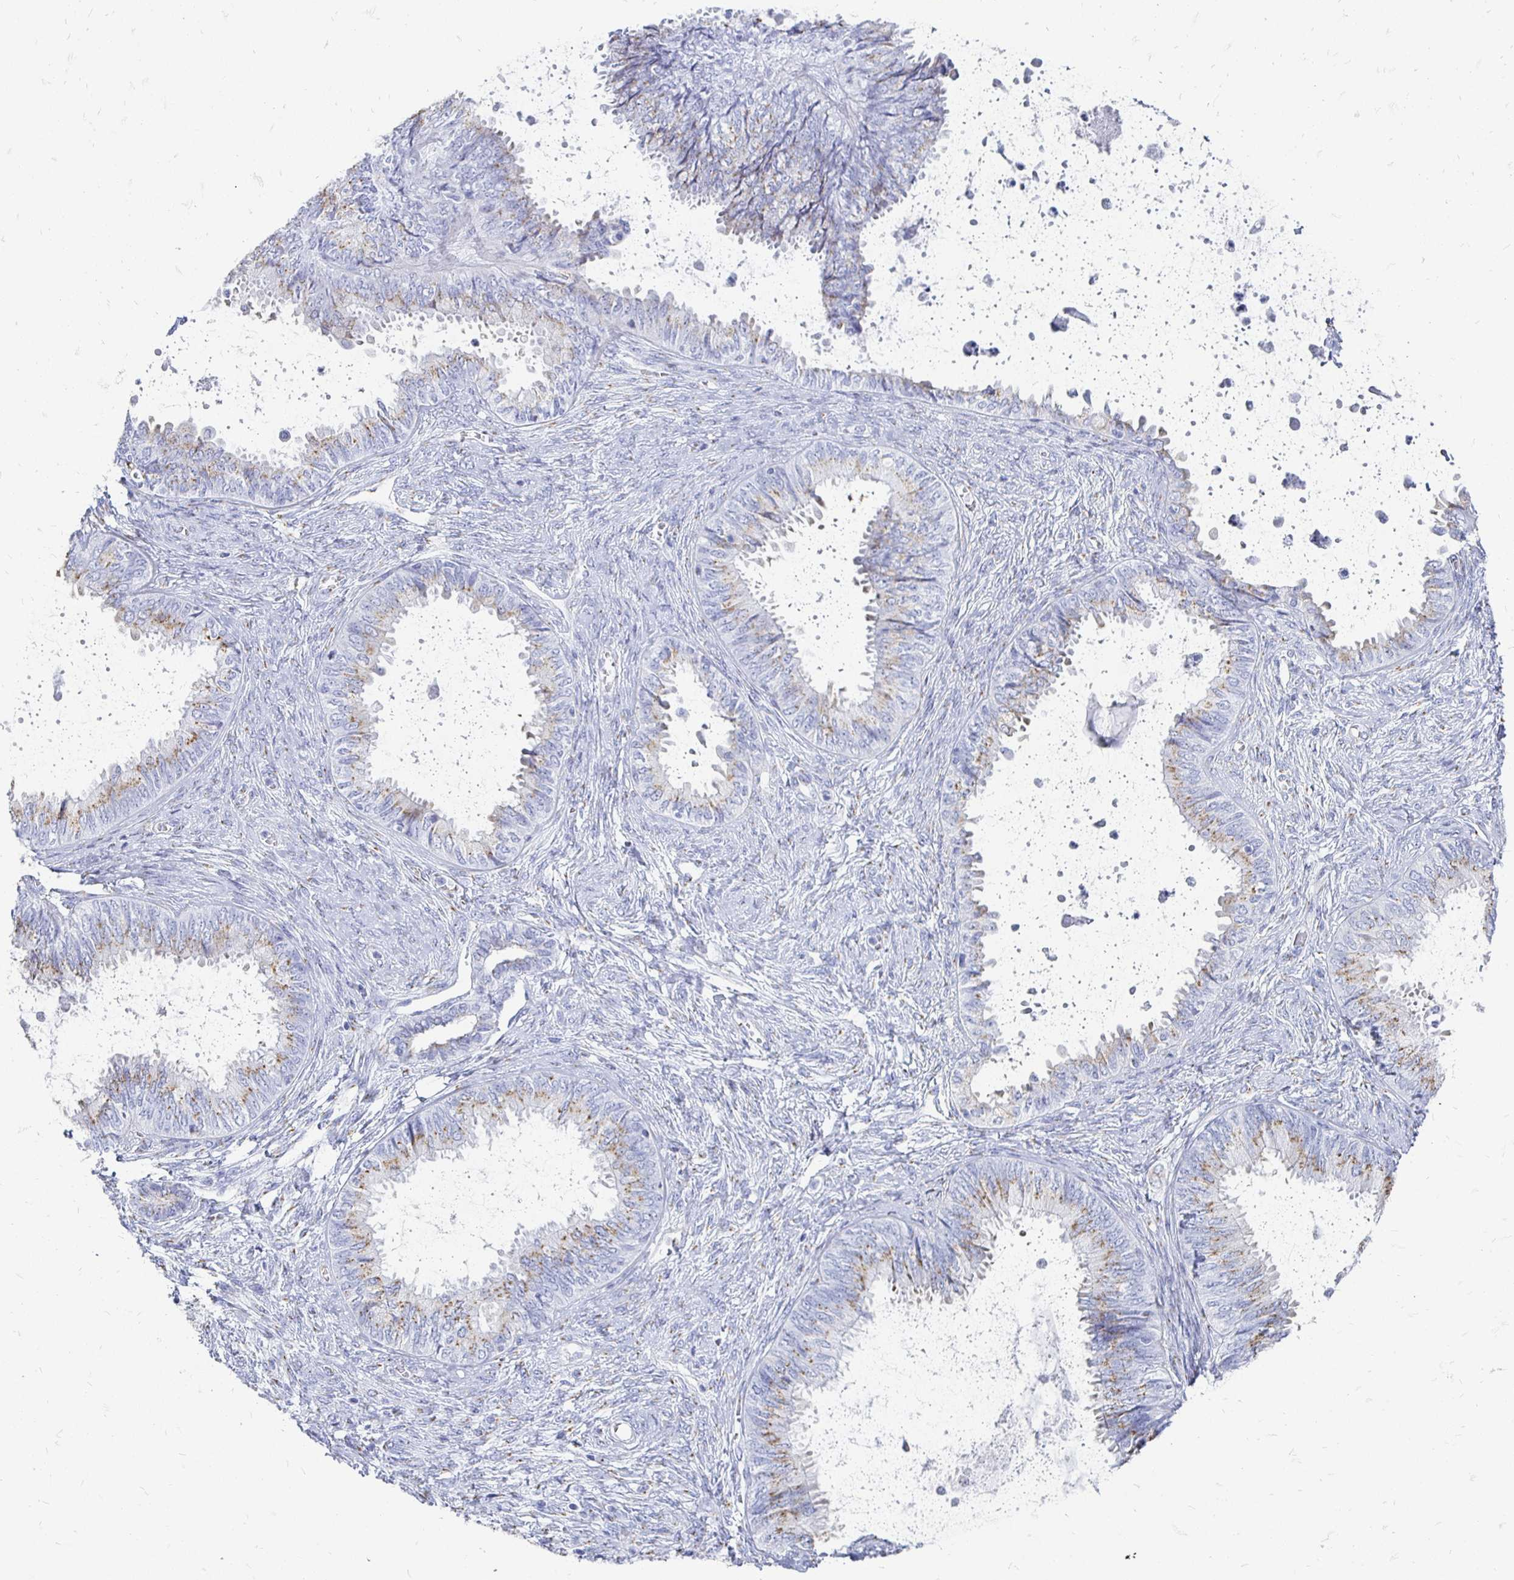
{"staining": {"intensity": "moderate", "quantity": "25%-75%", "location": "cytoplasmic/membranous"}, "tissue": "ovarian cancer", "cell_type": "Tumor cells", "image_type": "cancer", "snomed": [{"axis": "morphology", "description": "Carcinoma, endometroid"}, {"axis": "topography", "description": "Ovary"}], "caption": "Ovarian cancer stained for a protein (brown) exhibits moderate cytoplasmic/membranous positive staining in about 25%-75% of tumor cells.", "gene": "PAGE4", "patient": {"sex": "female", "age": 70}}